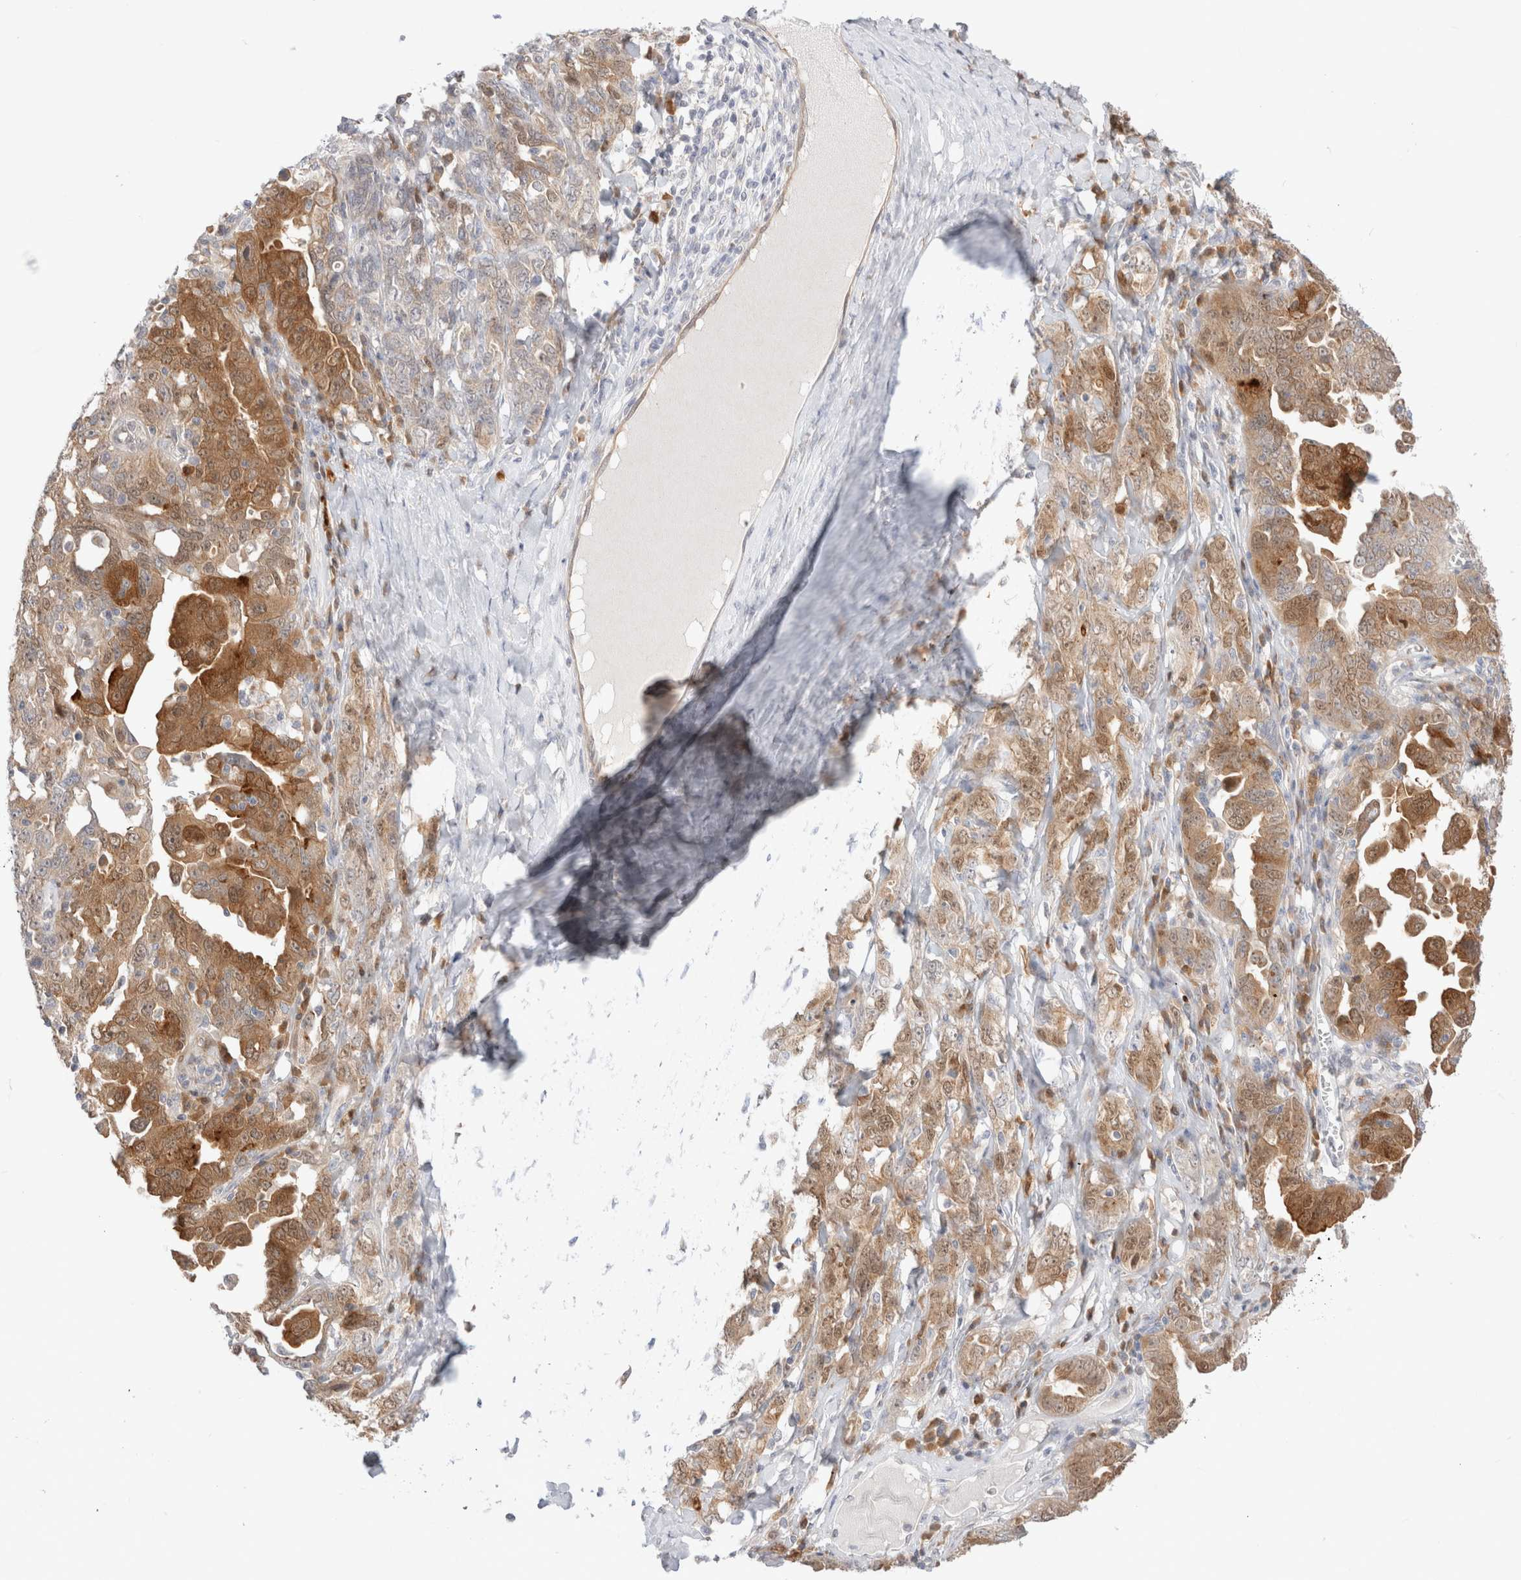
{"staining": {"intensity": "moderate", "quantity": ">75%", "location": "cytoplasmic/membranous,nuclear"}, "tissue": "ovarian cancer", "cell_type": "Tumor cells", "image_type": "cancer", "snomed": [{"axis": "morphology", "description": "Carcinoma, endometroid"}, {"axis": "topography", "description": "Ovary"}], "caption": "Tumor cells reveal medium levels of moderate cytoplasmic/membranous and nuclear expression in approximately >75% of cells in human endometroid carcinoma (ovarian). (IHC, brightfield microscopy, high magnification).", "gene": "EFCAB13", "patient": {"sex": "female", "age": 62}}